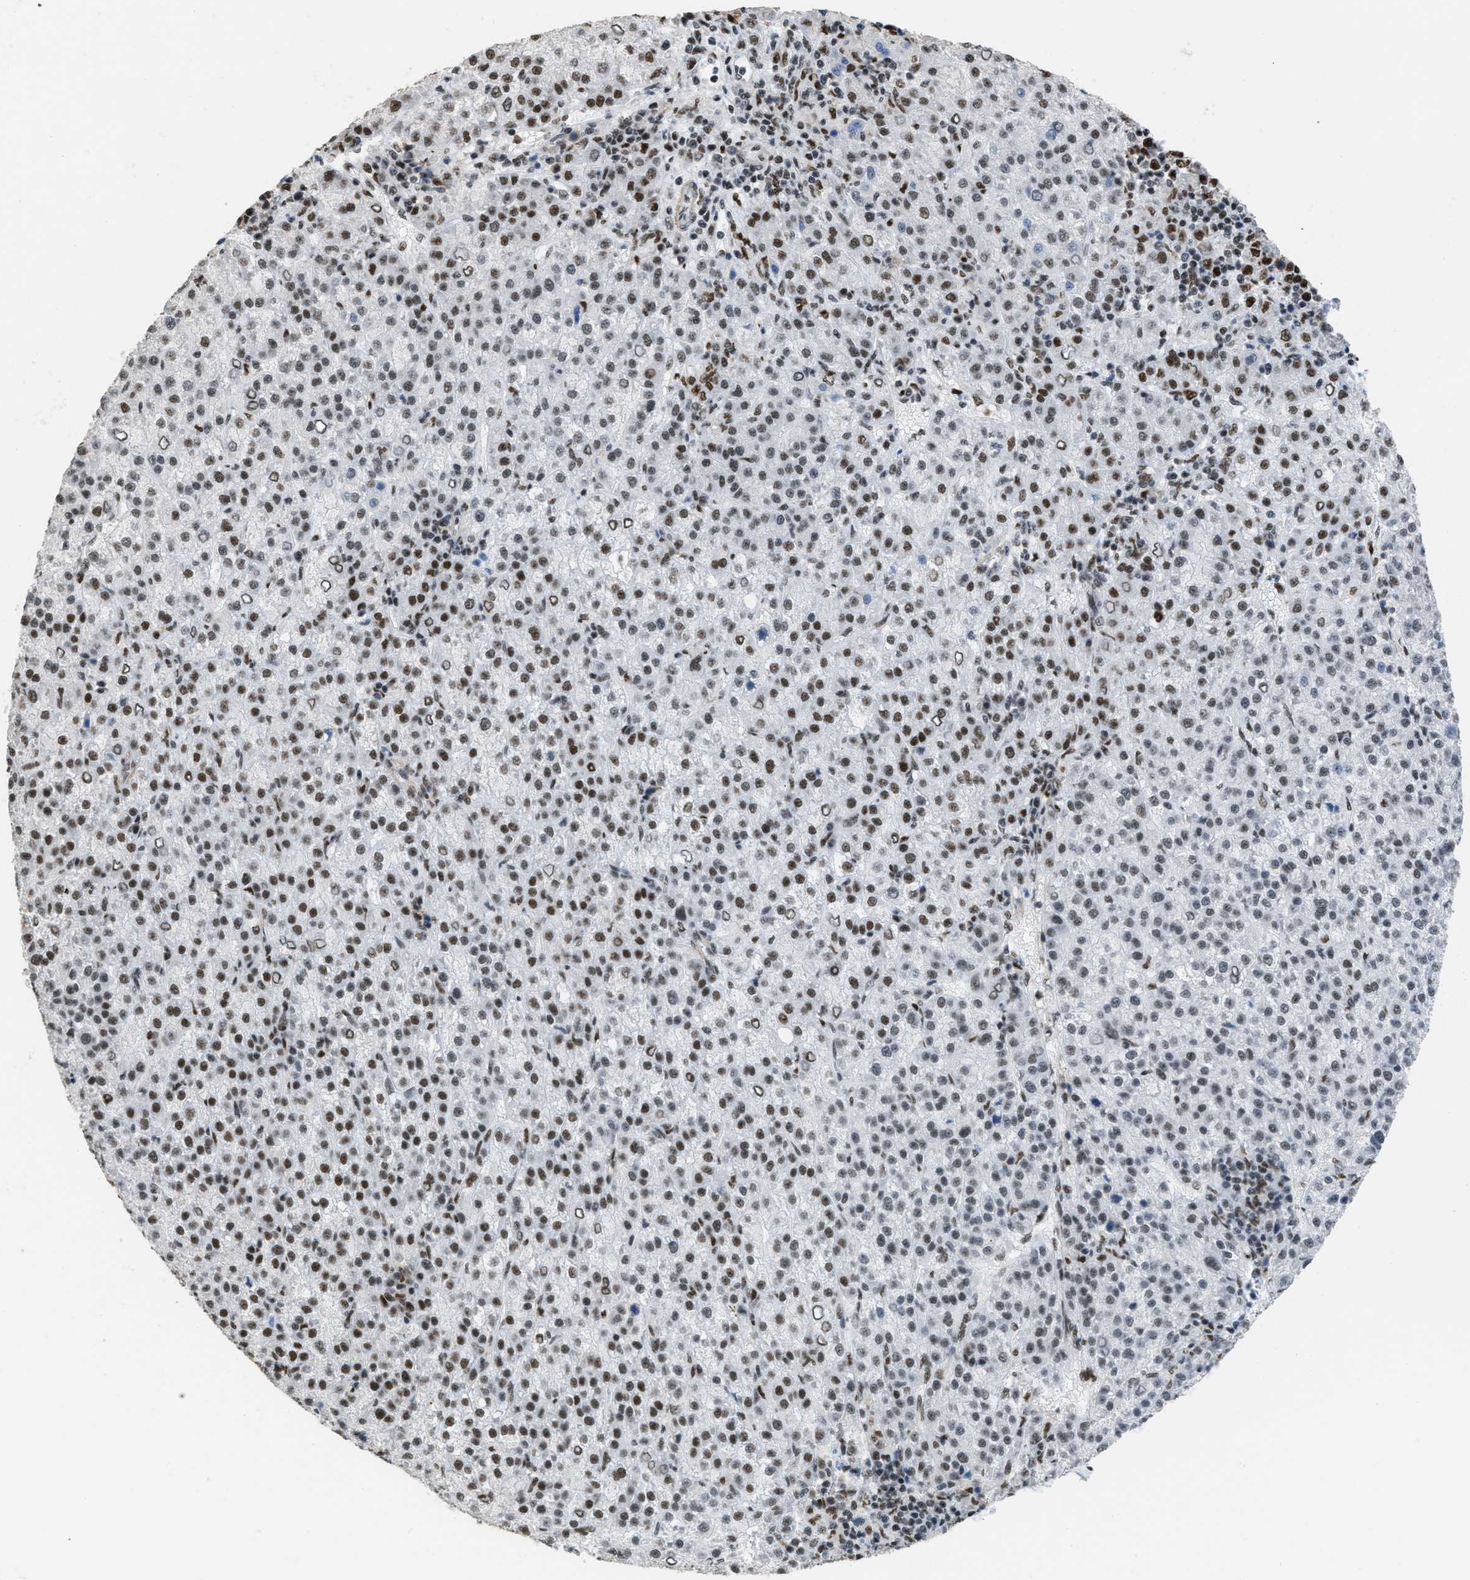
{"staining": {"intensity": "moderate", "quantity": ">75%", "location": "nuclear"}, "tissue": "liver cancer", "cell_type": "Tumor cells", "image_type": "cancer", "snomed": [{"axis": "morphology", "description": "Carcinoma, Hepatocellular, NOS"}, {"axis": "topography", "description": "Liver"}], "caption": "Brown immunohistochemical staining in human hepatocellular carcinoma (liver) shows moderate nuclear expression in approximately >75% of tumor cells.", "gene": "SCAF4", "patient": {"sex": "female", "age": 58}}